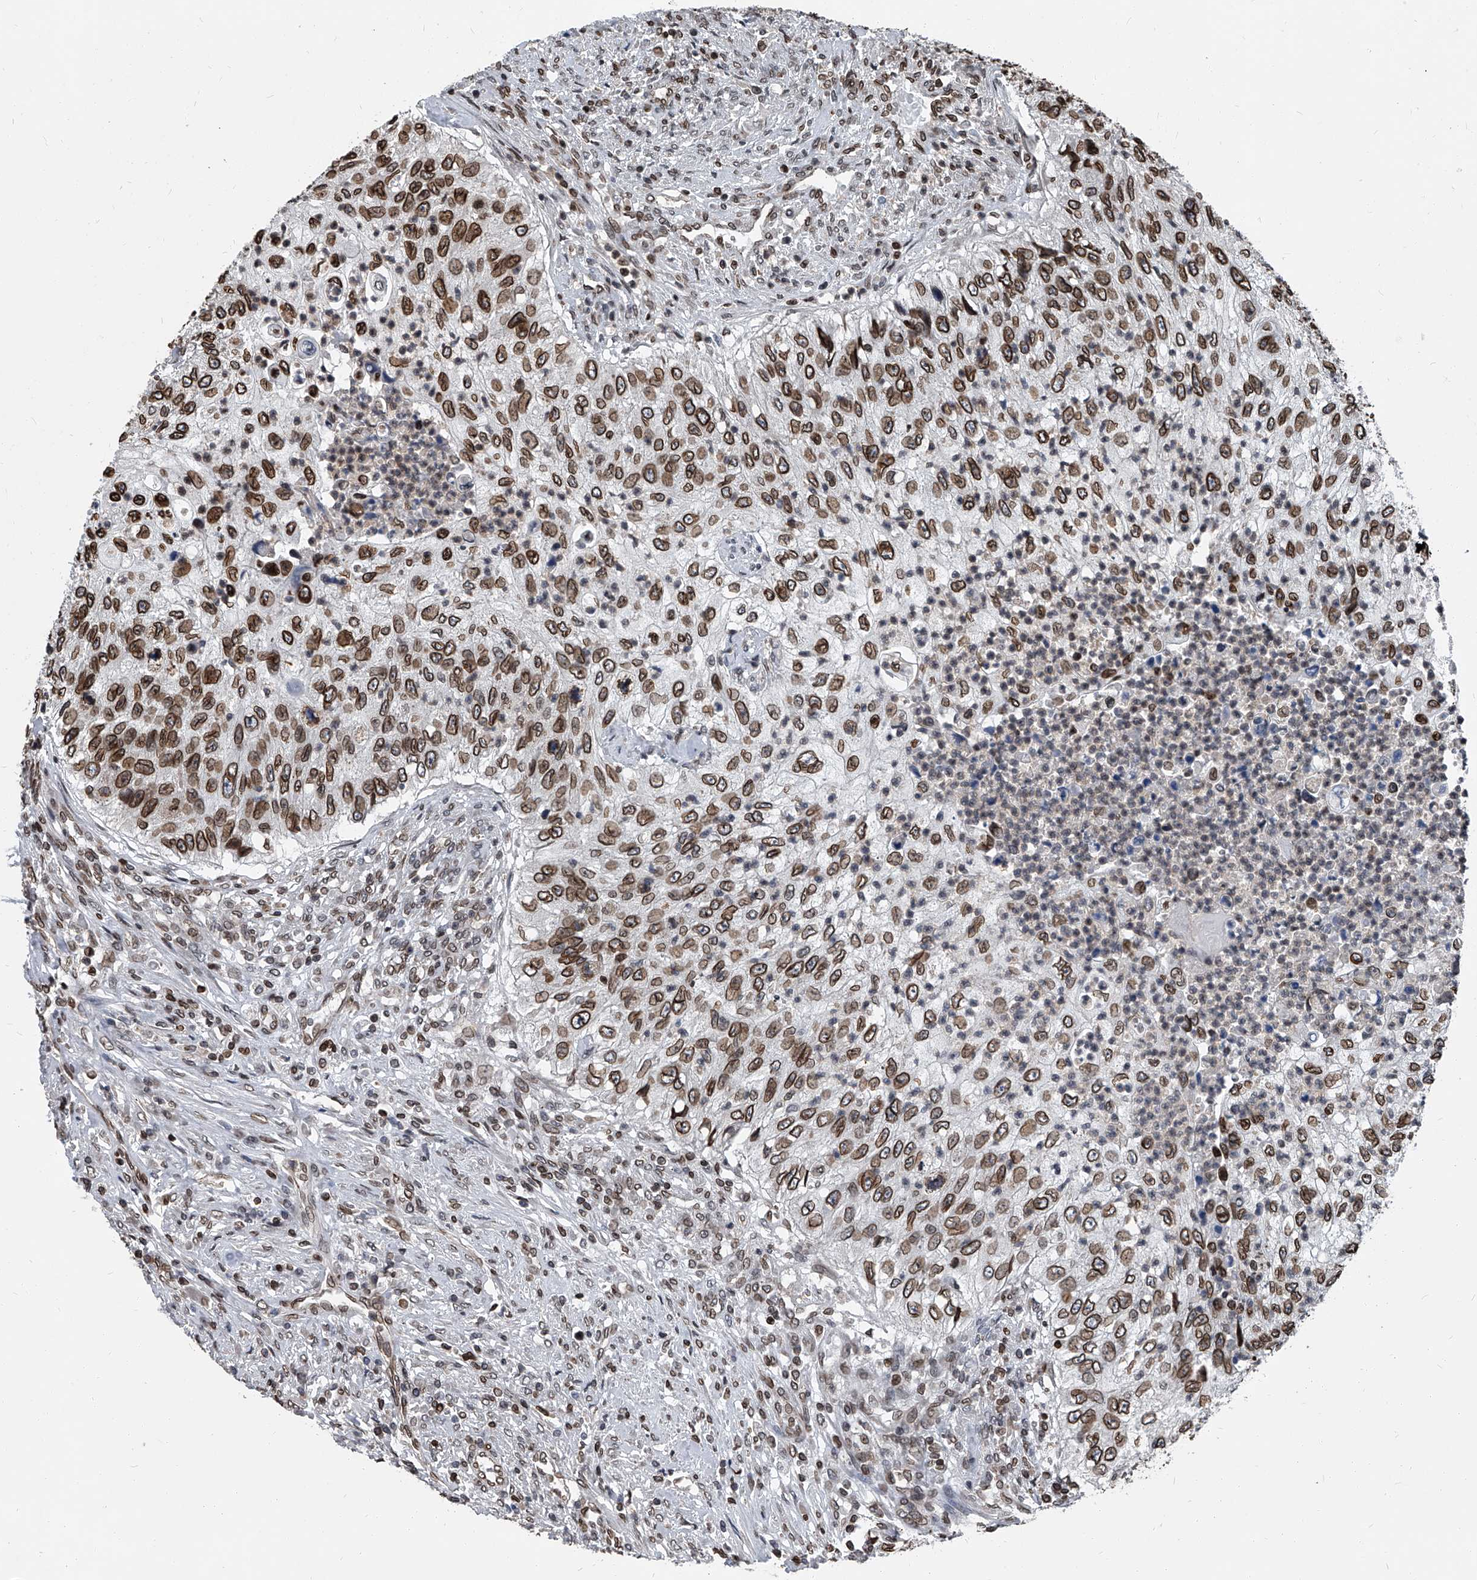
{"staining": {"intensity": "moderate", "quantity": ">75%", "location": "cytoplasmic/membranous,nuclear"}, "tissue": "urothelial cancer", "cell_type": "Tumor cells", "image_type": "cancer", "snomed": [{"axis": "morphology", "description": "Urothelial carcinoma, High grade"}, {"axis": "topography", "description": "Urinary bladder"}], "caption": "The image reveals staining of urothelial cancer, revealing moderate cytoplasmic/membranous and nuclear protein expression (brown color) within tumor cells.", "gene": "PHF20", "patient": {"sex": "female", "age": 60}}